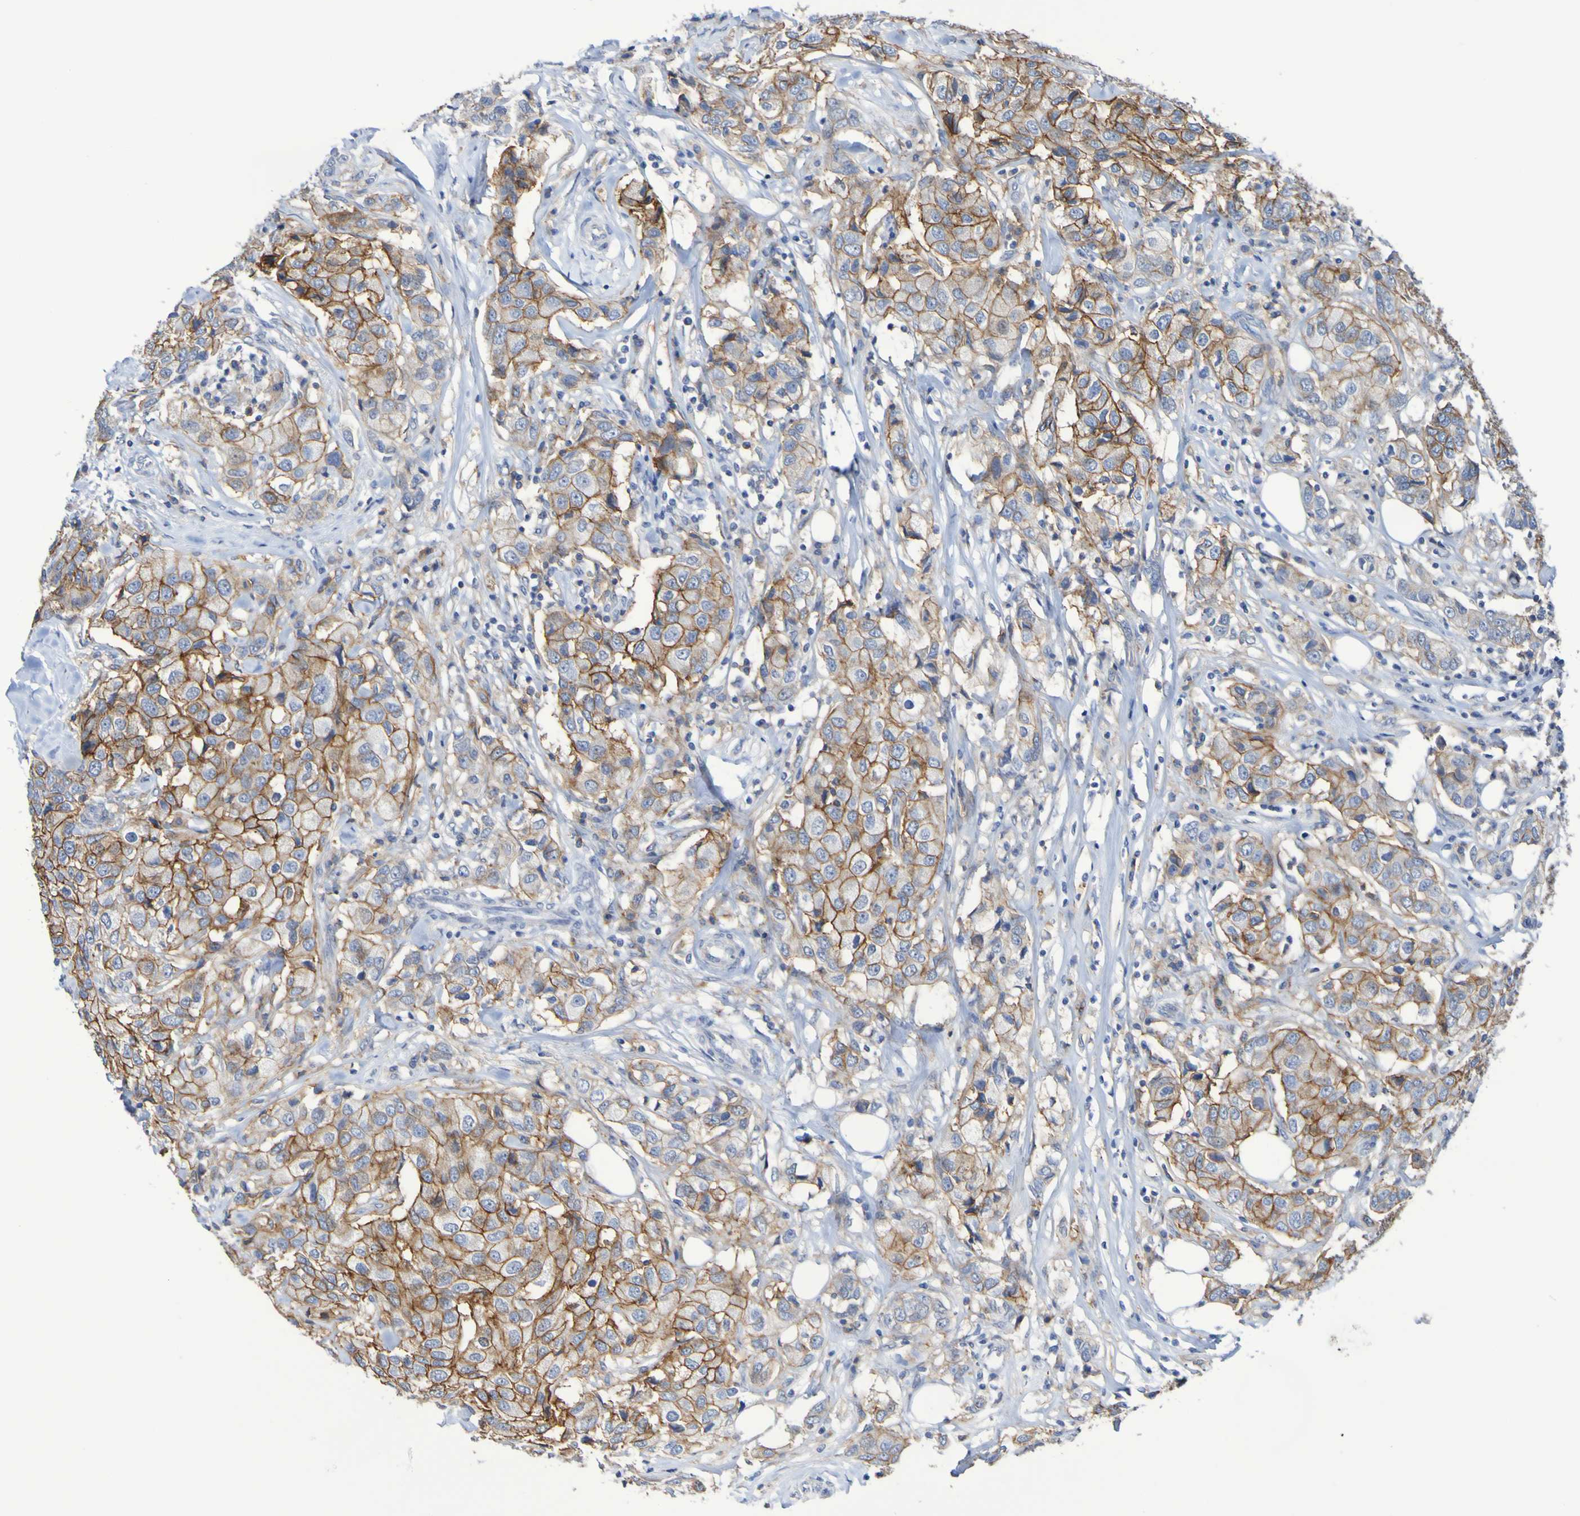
{"staining": {"intensity": "moderate", "quantity": ">75%", "location": "cytoplasmic/membranous"}, "tissue": "breast cancer", "cell_type": "Tumor cells", "image_type": "cancer", "snomed": [{"axis": "morphology", "description": "Duct carcinoma"}, {"axis": "topography", "description": "Breast"}], "caption": "A high-resolution image shows IHC staining of breast intraductal carcinoma, which exhibits moderate cytoplasmic/membranous positivity in approximately >75% of tumor cells. (Stains: DAB in brown, nuclei in blue, Microscopy: brightfield microscopy at high magnification).", "gene": "SLC3A2", "patient": {"sex": "female", "age": 80}}